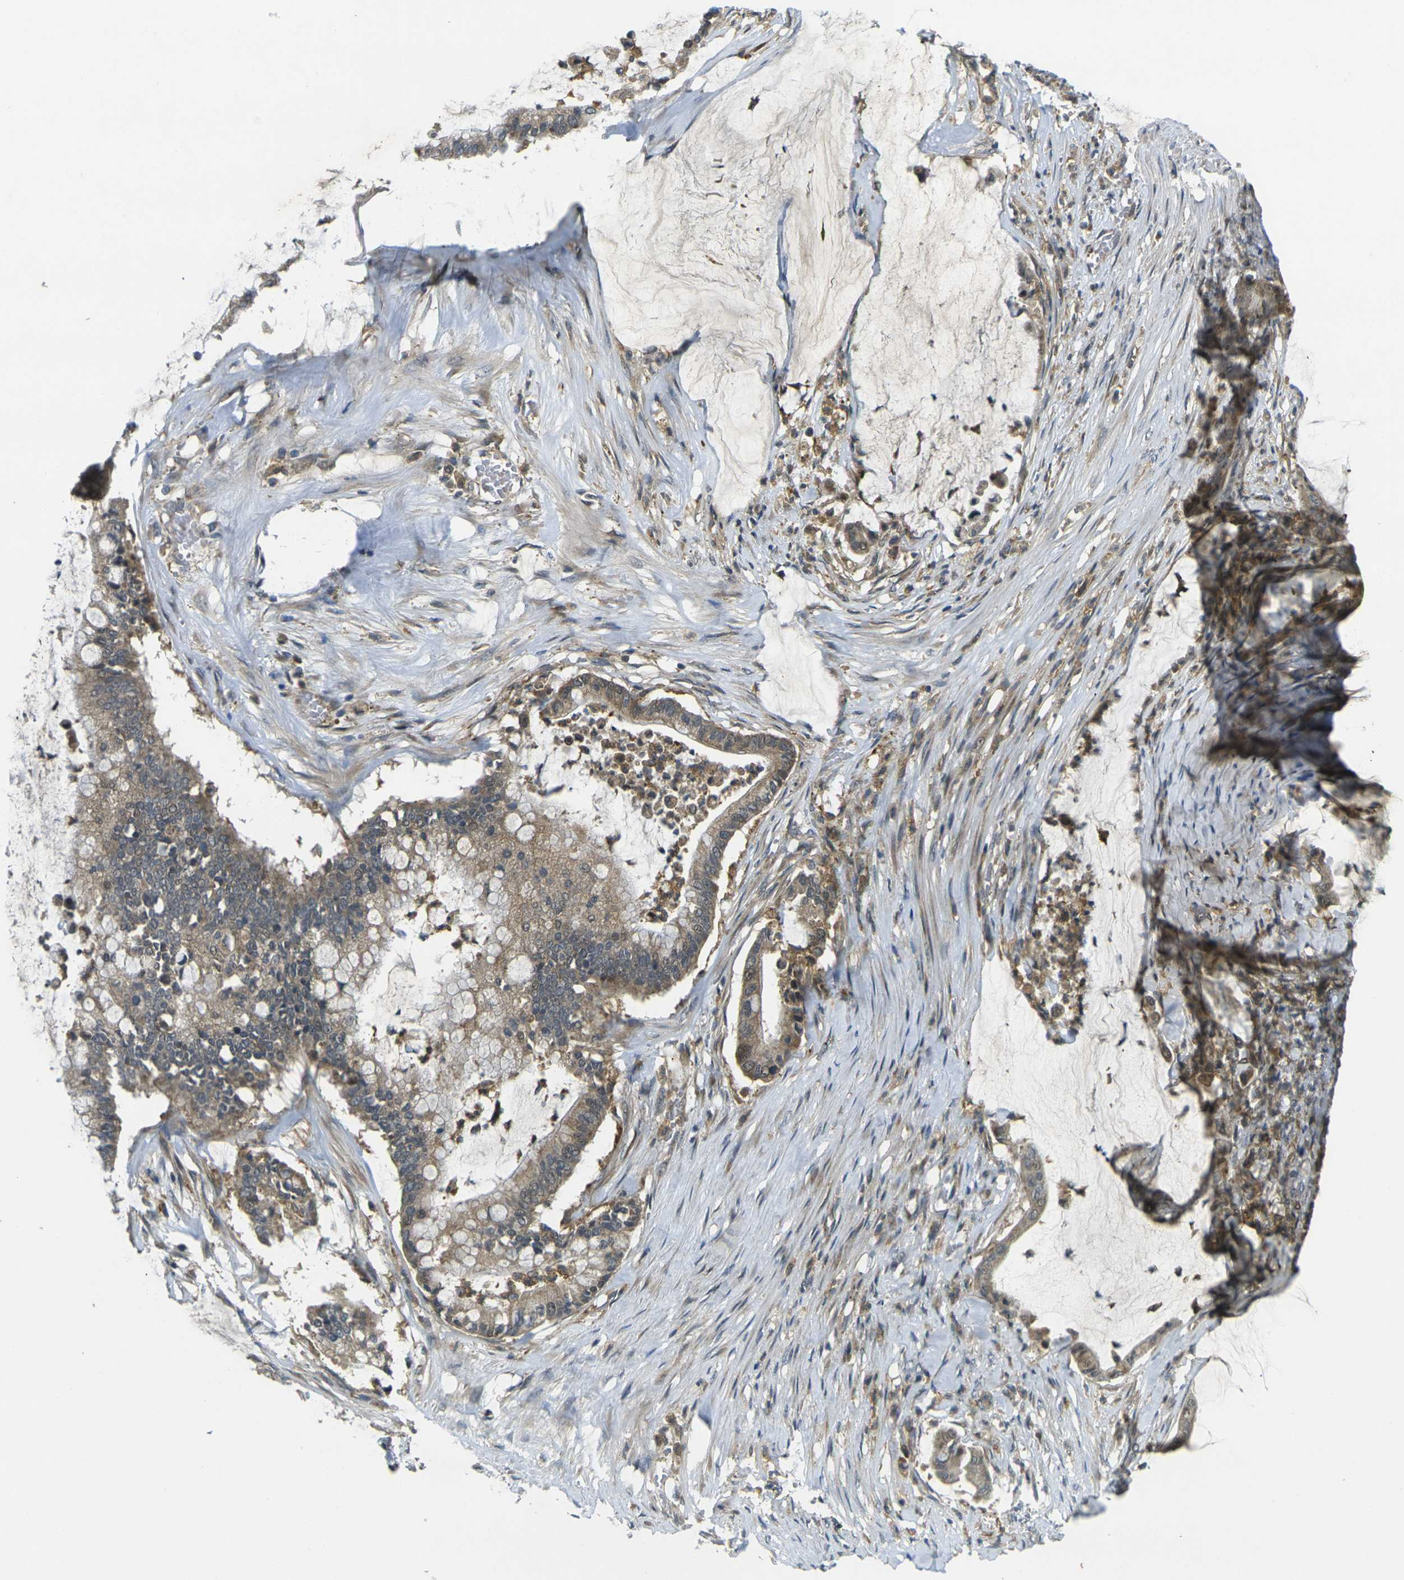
{"staining": {"intensity": "moderate", "quantity": "25%-75%", "location": "cytoplasmic/membranous"}, "tissue": "pancreatic cancer", "cell_type": "Tumor cells", "image_type": "cancer", "snomed": [{"axis": "morphology", "description": "Adenocarcinoma, NOS"}, {"axis": "topography", "description": "Pancreas"}], "caption": "A brown stain shows moderate cytoplasmic/membranous expression of a protein in human pancreatic adenocarcinoma tumor cells. Using DAB (3,3'-diaminobenzidine) (brown) and hematoxylin (blue) stains, captured at high magnification using brightfield microscopy.", "gene": "PIGL", "patient": {"sex": "male", "age": 41}}